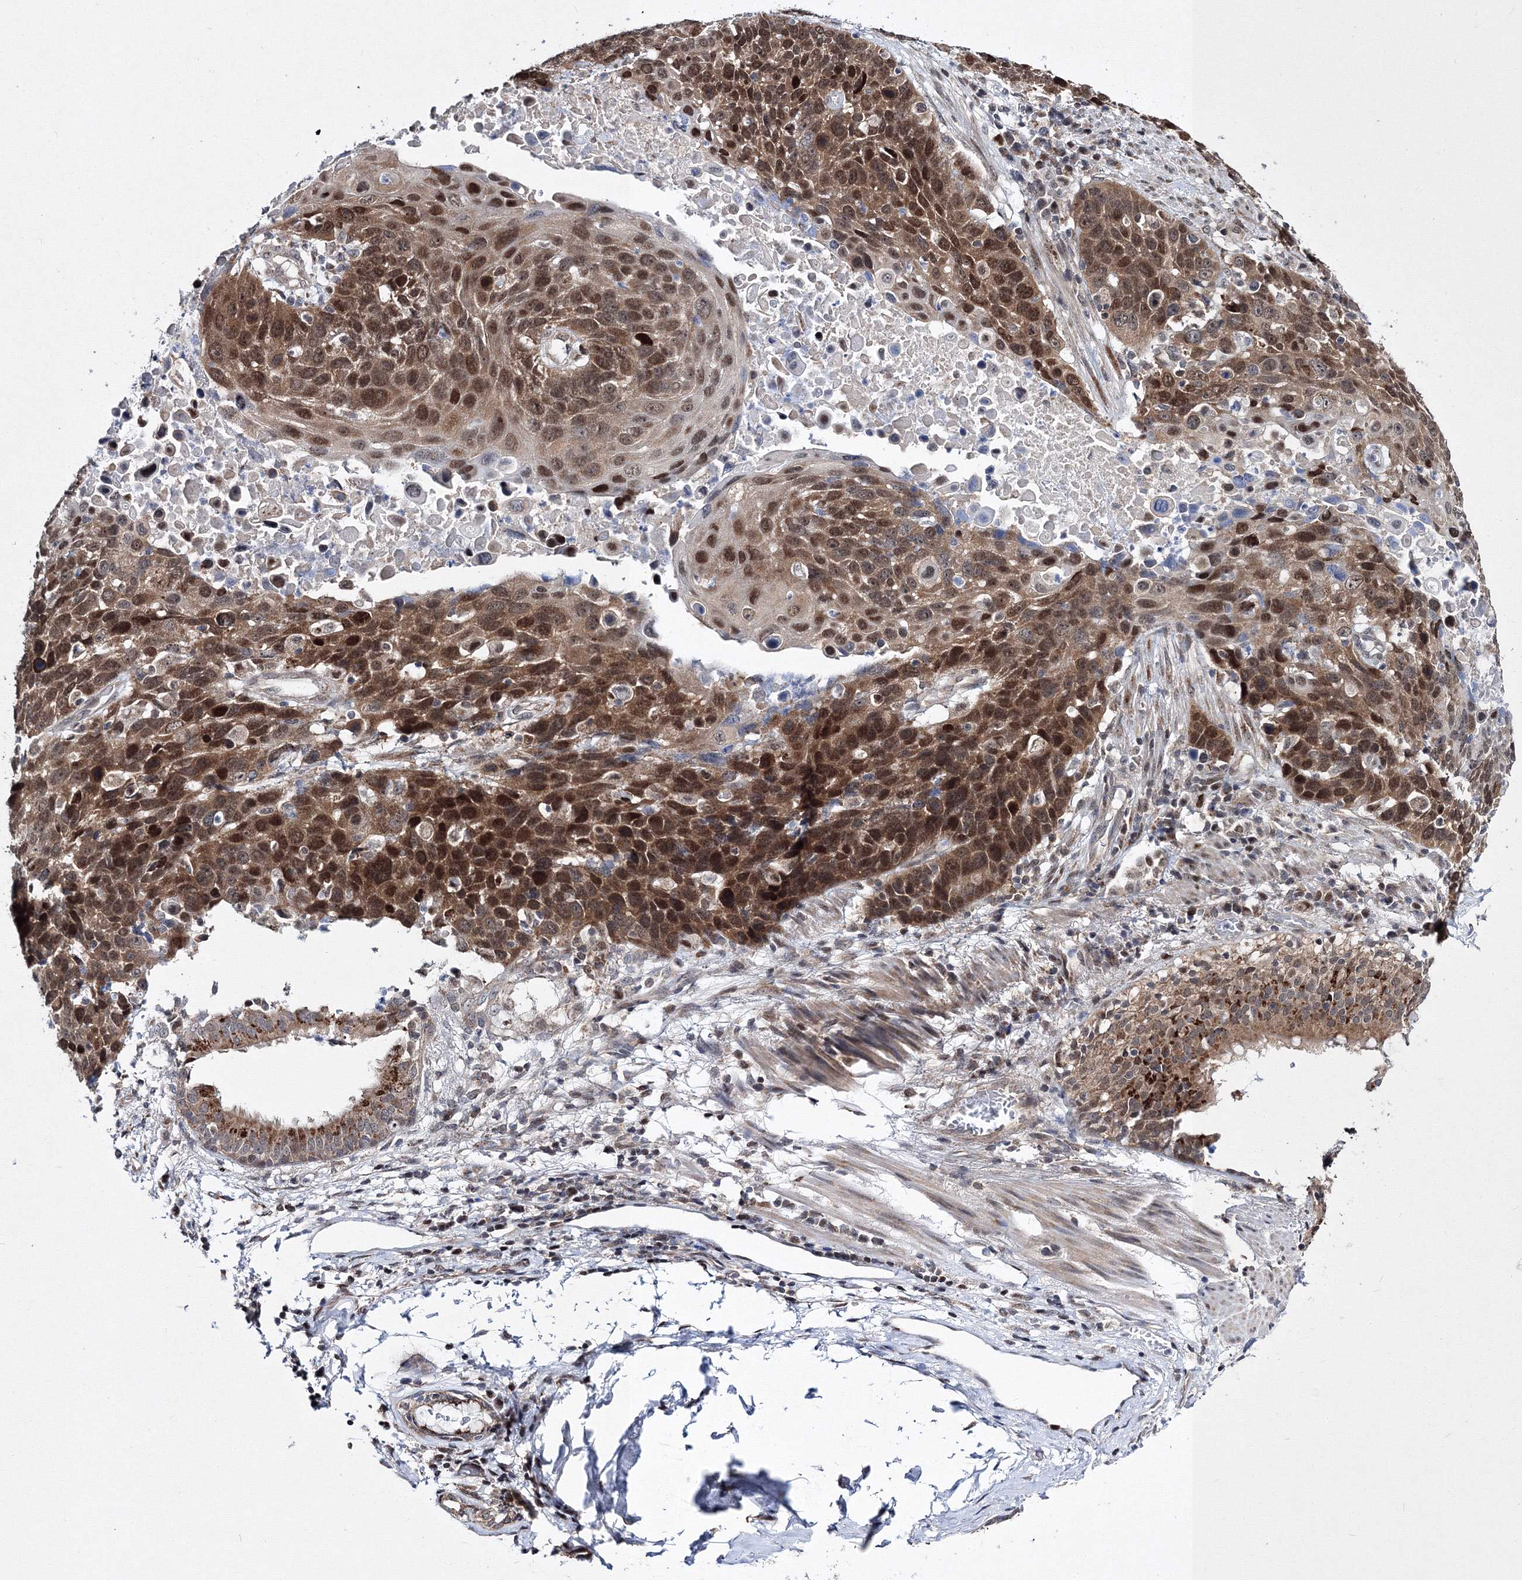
{"staining": {"intensity": "moderate", "quantity": ">75%", "location": "cytoplasmic/membranous,nuclear"}, "tissue": "lung cancer", "cell_type": "Tumor cells", "image_type": "cancer", "snomed": [{"axis": "morphology", "description": "Squamous cell carcinoma, NOS"}, {"axis": "topography", "description": "Lung"}], "caption": "A micrograph showing moderate cytoplasmic/membranous and nuclear staining in approximately >75% of tumor cells in squamous cell carcinoma (lung), as visualized by brown immunohistochemical staining.", "gene": "GPN1", "patient": {"sex": "male", "age": 66}}